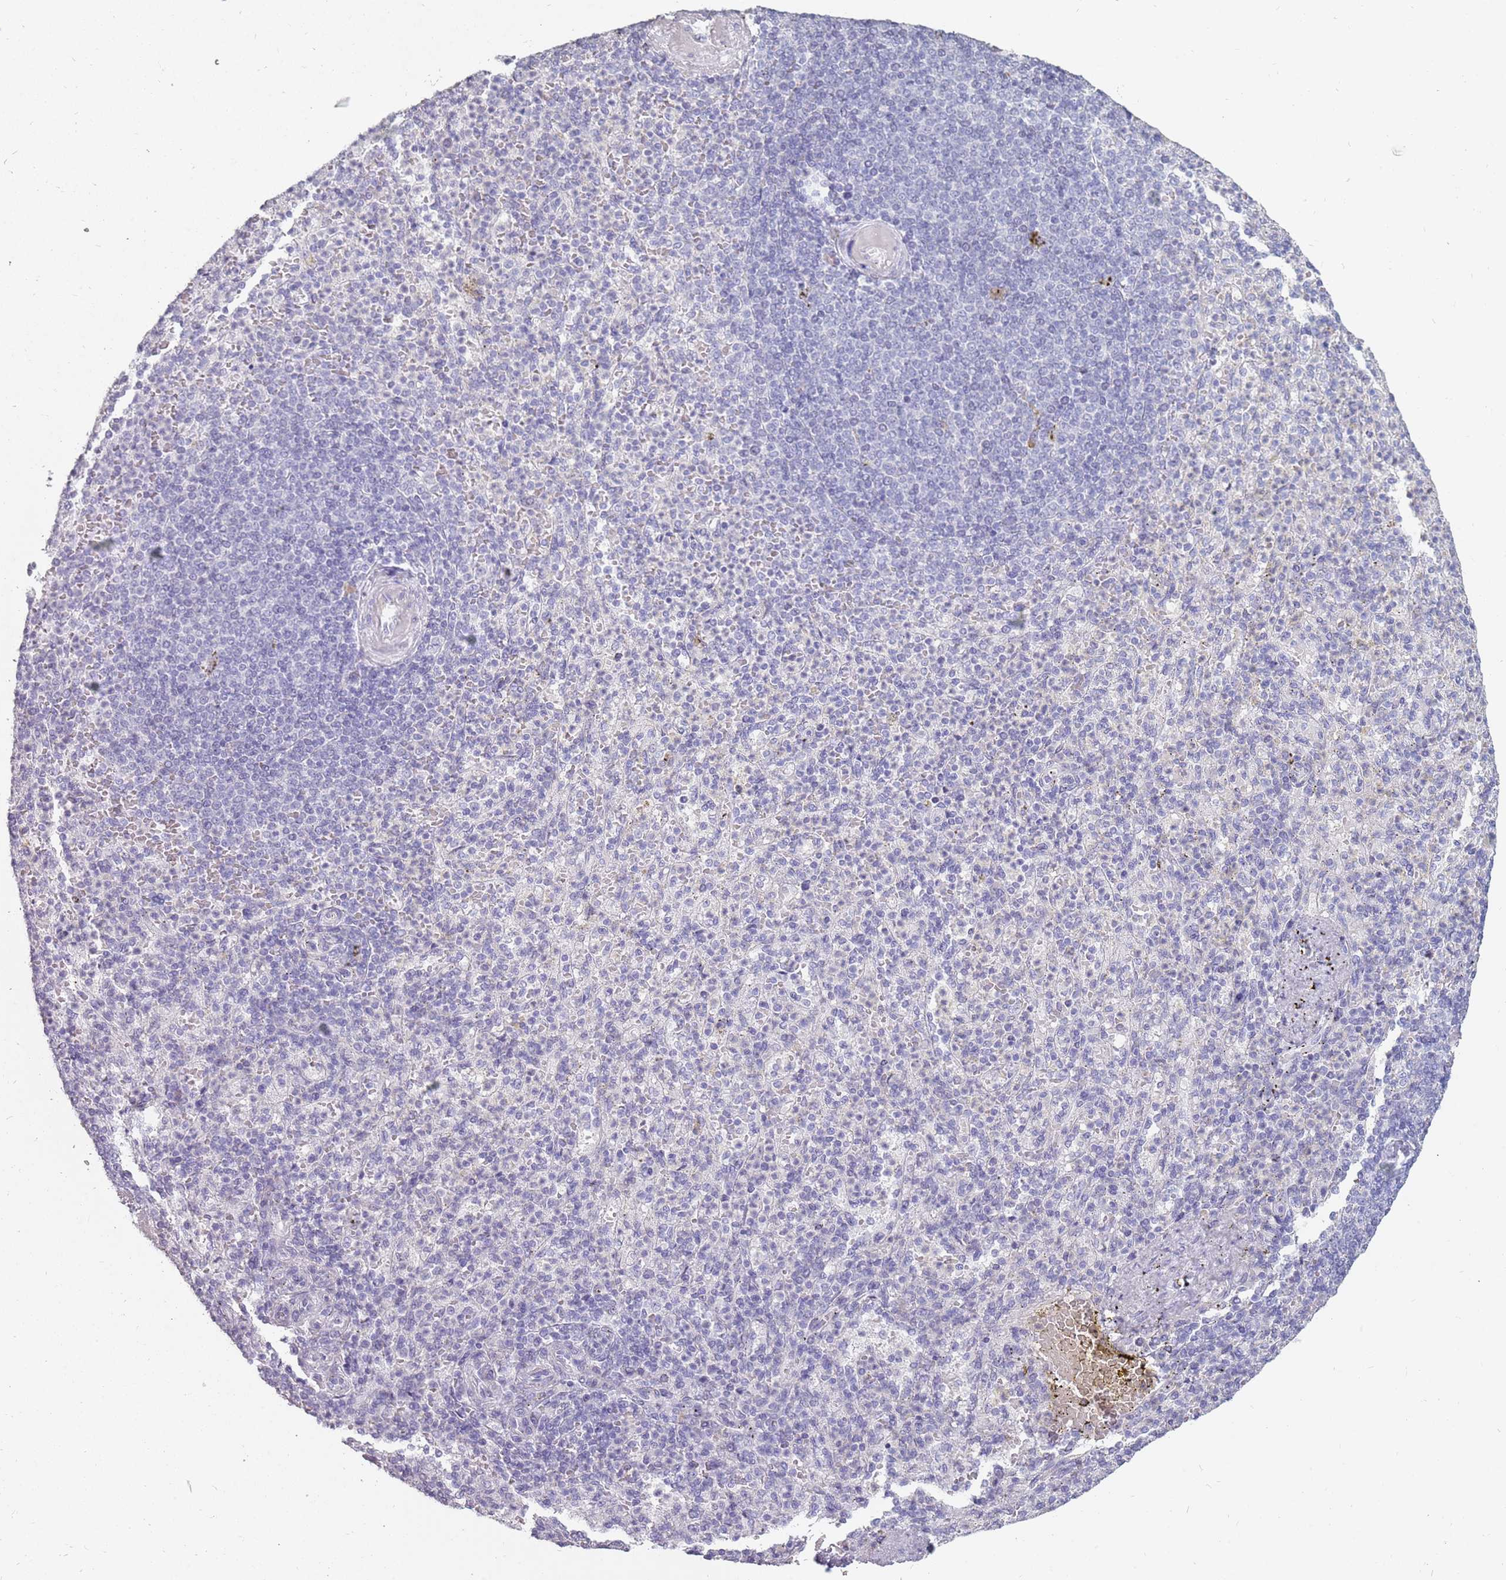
{"staining": {"intensity": "negative", "quantity": "none", "location": "none"}, "tissue": "spleen", "cell_type": "Cells in red pulp", "image_type": "normal", "snomed": [{"axis": "morphology", "description": "Normal tissue, NOS"}, {"axis": "topography", "description": "Spleen"}], "caption": "A high-resolution photomicrograph shows IHC staining of unremarkable spleen, which demonstrates no significant staining in cells in red pulp. Brightfield microscopy of immunohistochemistry (IHC) stained with DAB (3,3'-diaminobenzidine) (brown) and hematoxylin (blue), captured at high magnification.", "gene": "DDX4", "patient": {"sex": "female", "age": 74}}